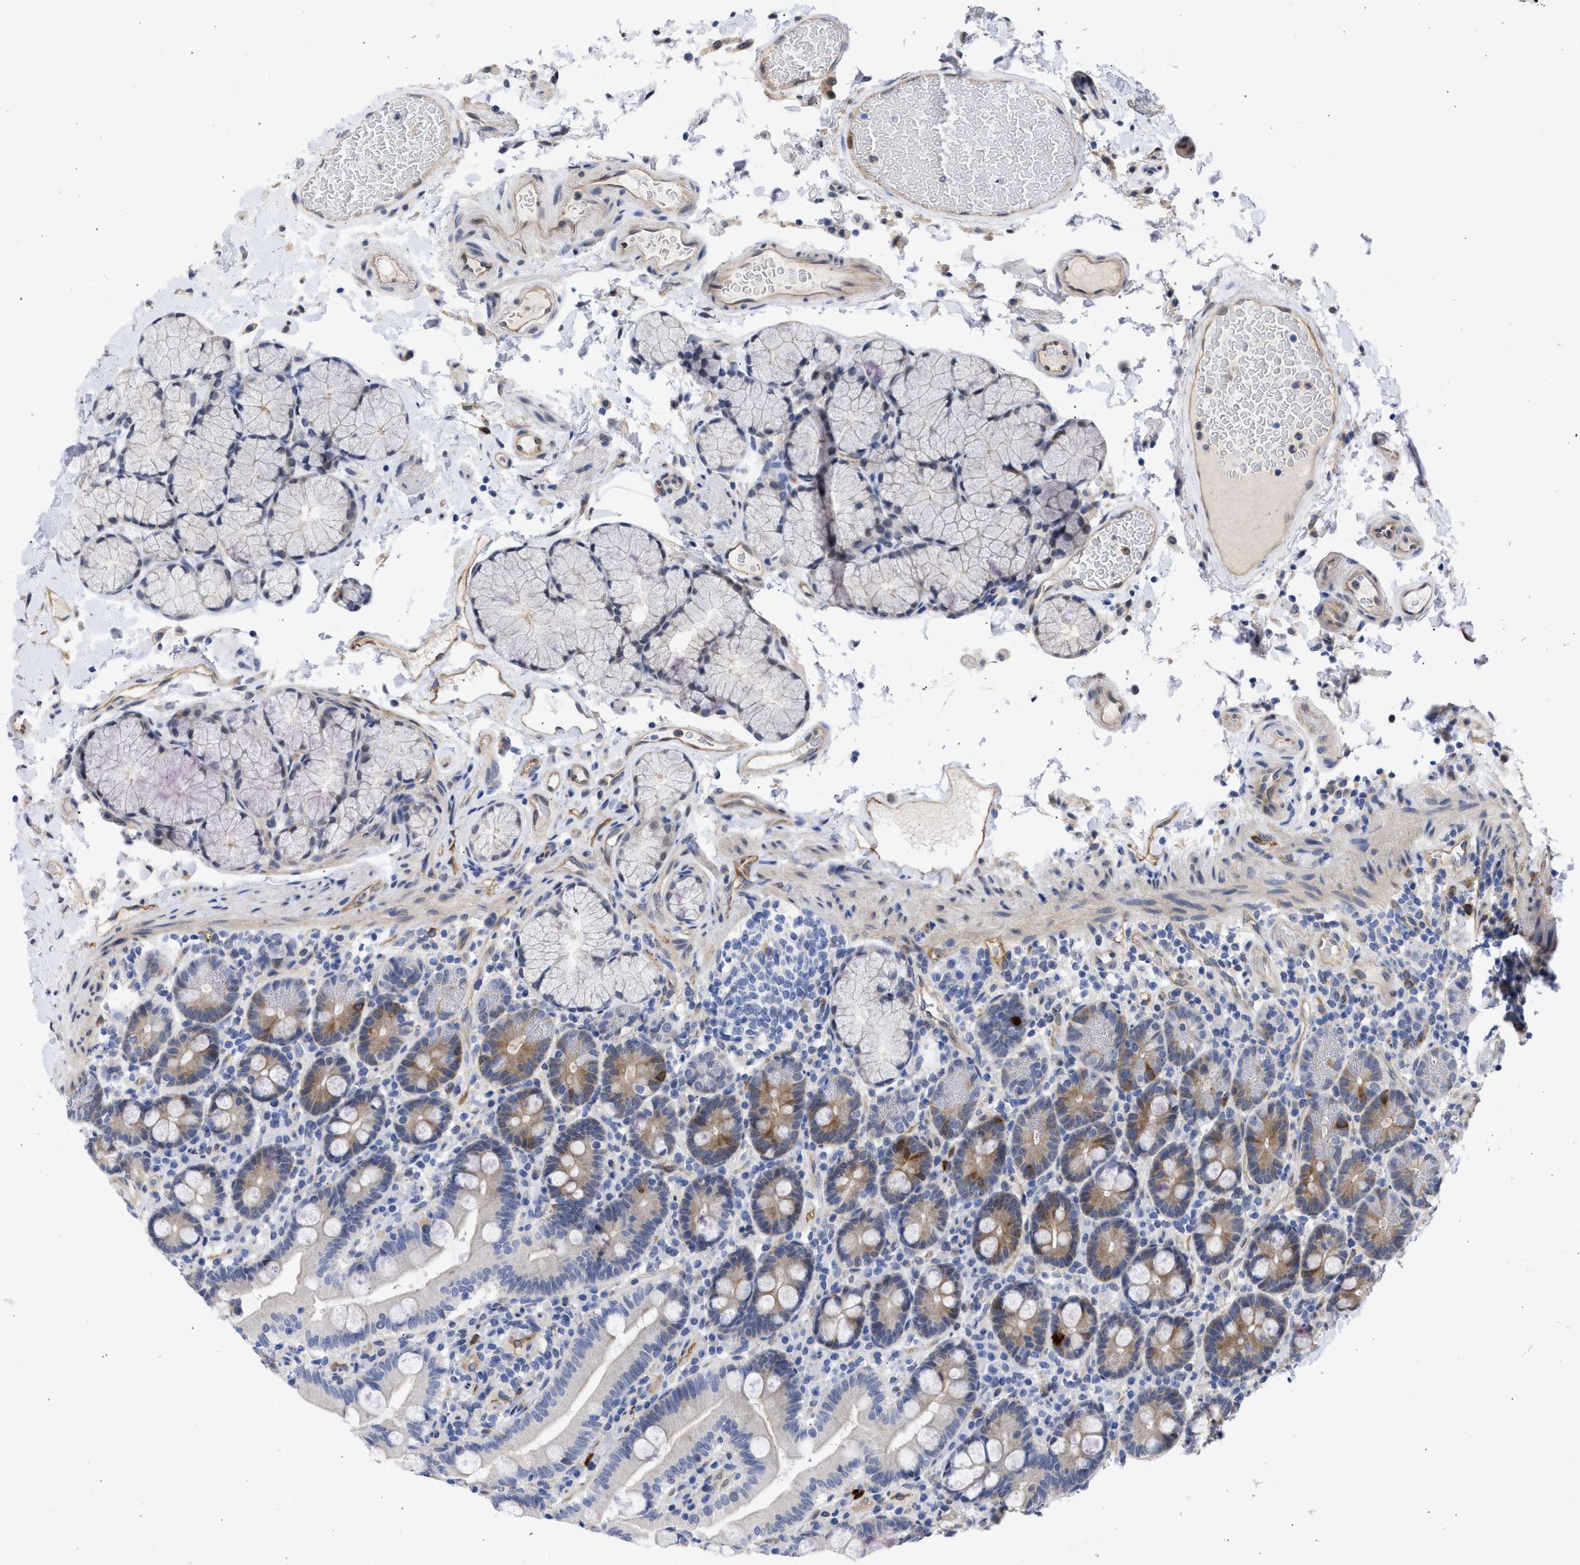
{"staining": {"intensity": "moderate", "quantity": "25%-75%", "location": "cytoplasmic/membranous"}, "tissue": "duodenum", "cell_type": "Glandular cells", "image_type": "normal", "snomed": [{"axis": "morphology", "description": "Normal tissue, NOS"}, {"axis": "topography", "description": "Small intestine, NOS"}], "caption": "DAB (3,3'-diaminobenzidine) immunohistochemical staining of normal human duodenum displays moderate cytoplasmic/membranous protein positivity in approximately 25%-75% of glandular cells.", "gene": "THRA", "patient": {"sex": "female", "age": 71}}